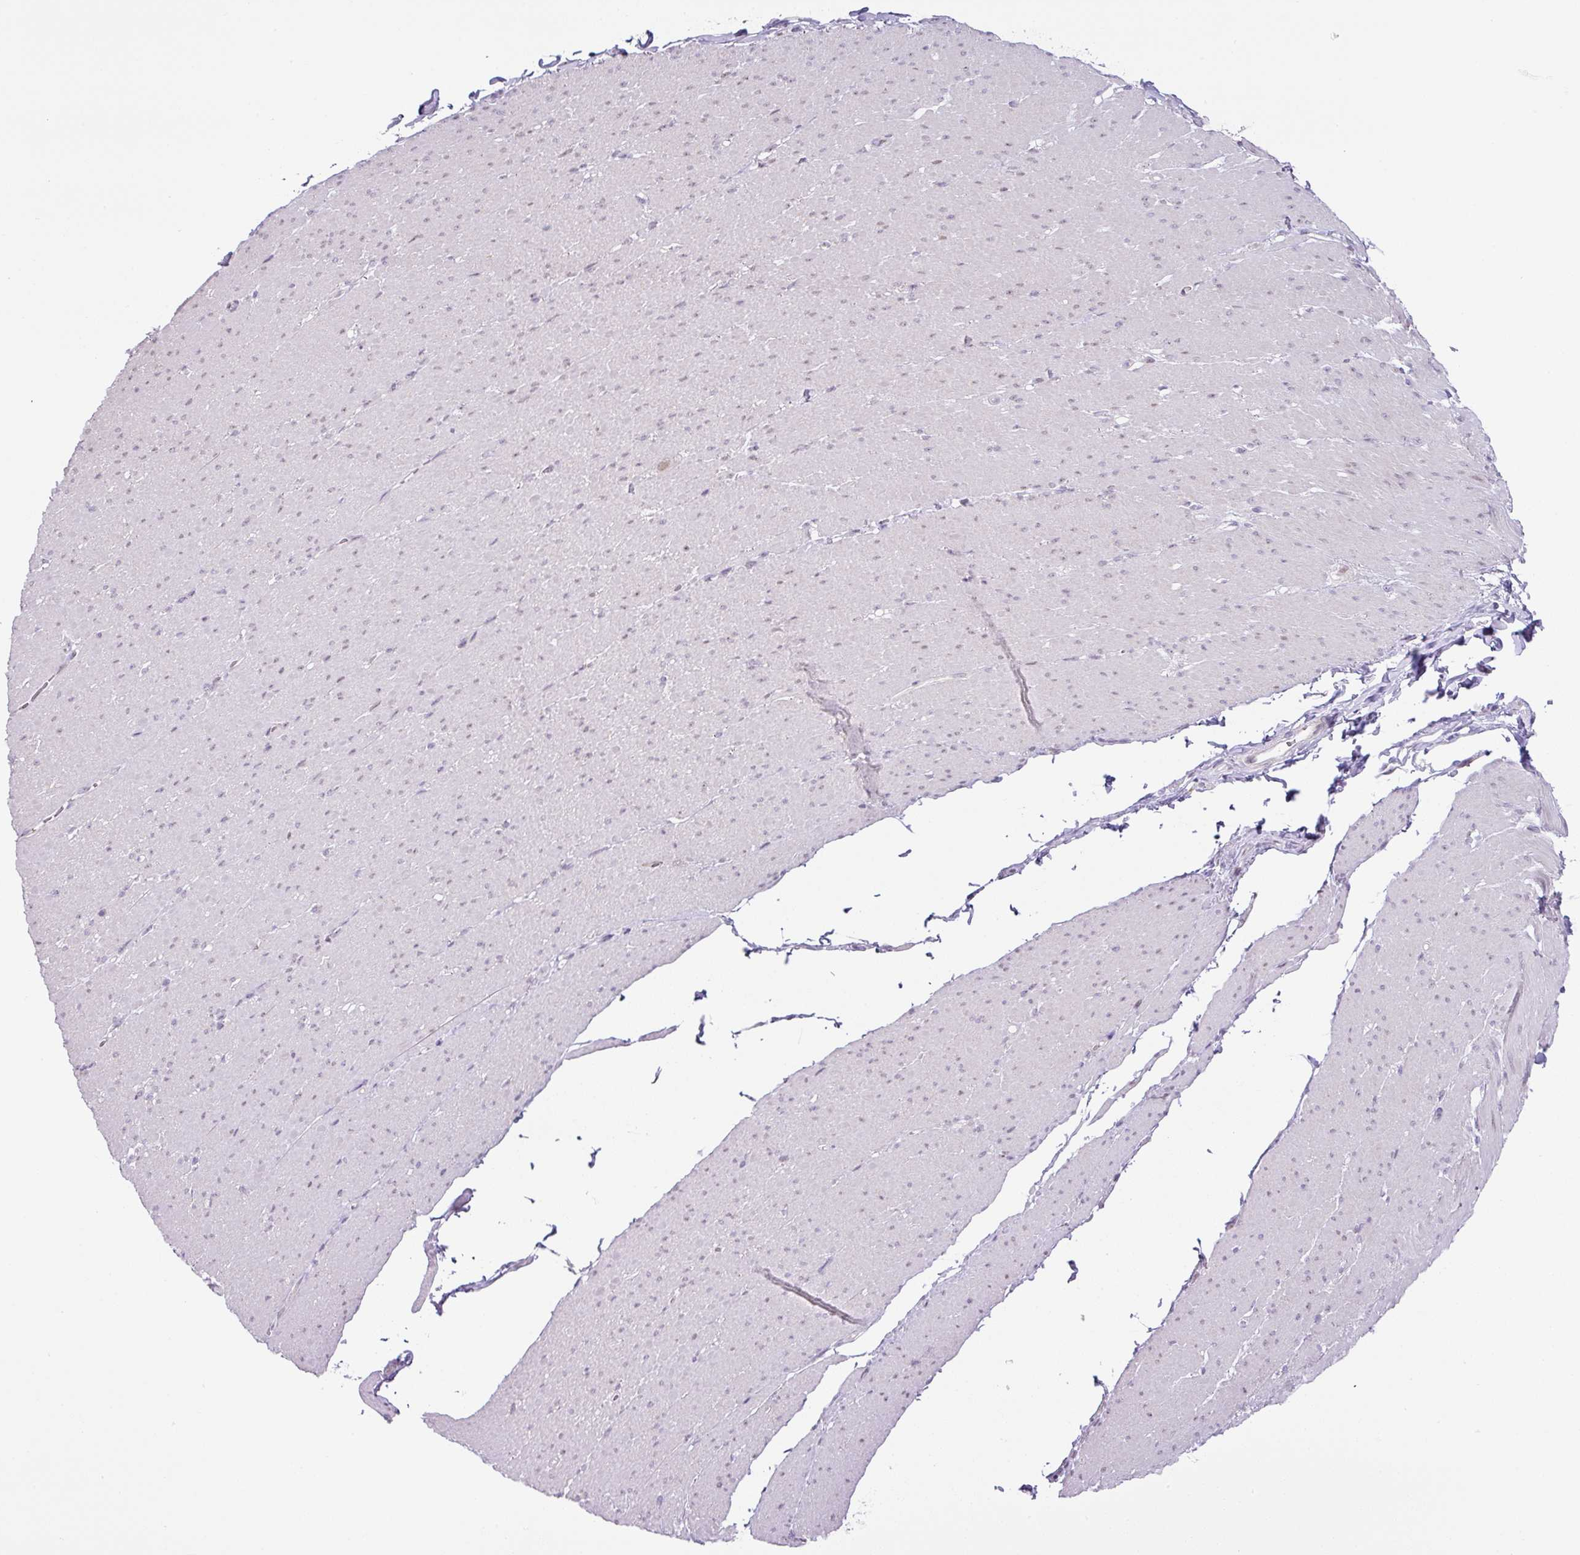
{"staining": {"intensity": "weak", "quantity": "25%-75%", "location": "nuclear"}, "tissue": "smooth muscle", "cell_type": "Smooth muscle cells", "image_type": "normal", "snomed": [{"axis": "morphology", "description": "Normal tissue, NOS"}, {"axis": "topography", "description": "Smooth muscle"}, {"axis": "topography", "description": "Rectum"}], "caption": "Brown immunohistochemical staining in benign smooth muscle exhibits weak nuclear staining in approximately 25%-75% of smooth muscle cells.", "gene": "NDUFB2", "patient": {"sex": "male", "age": 53}}